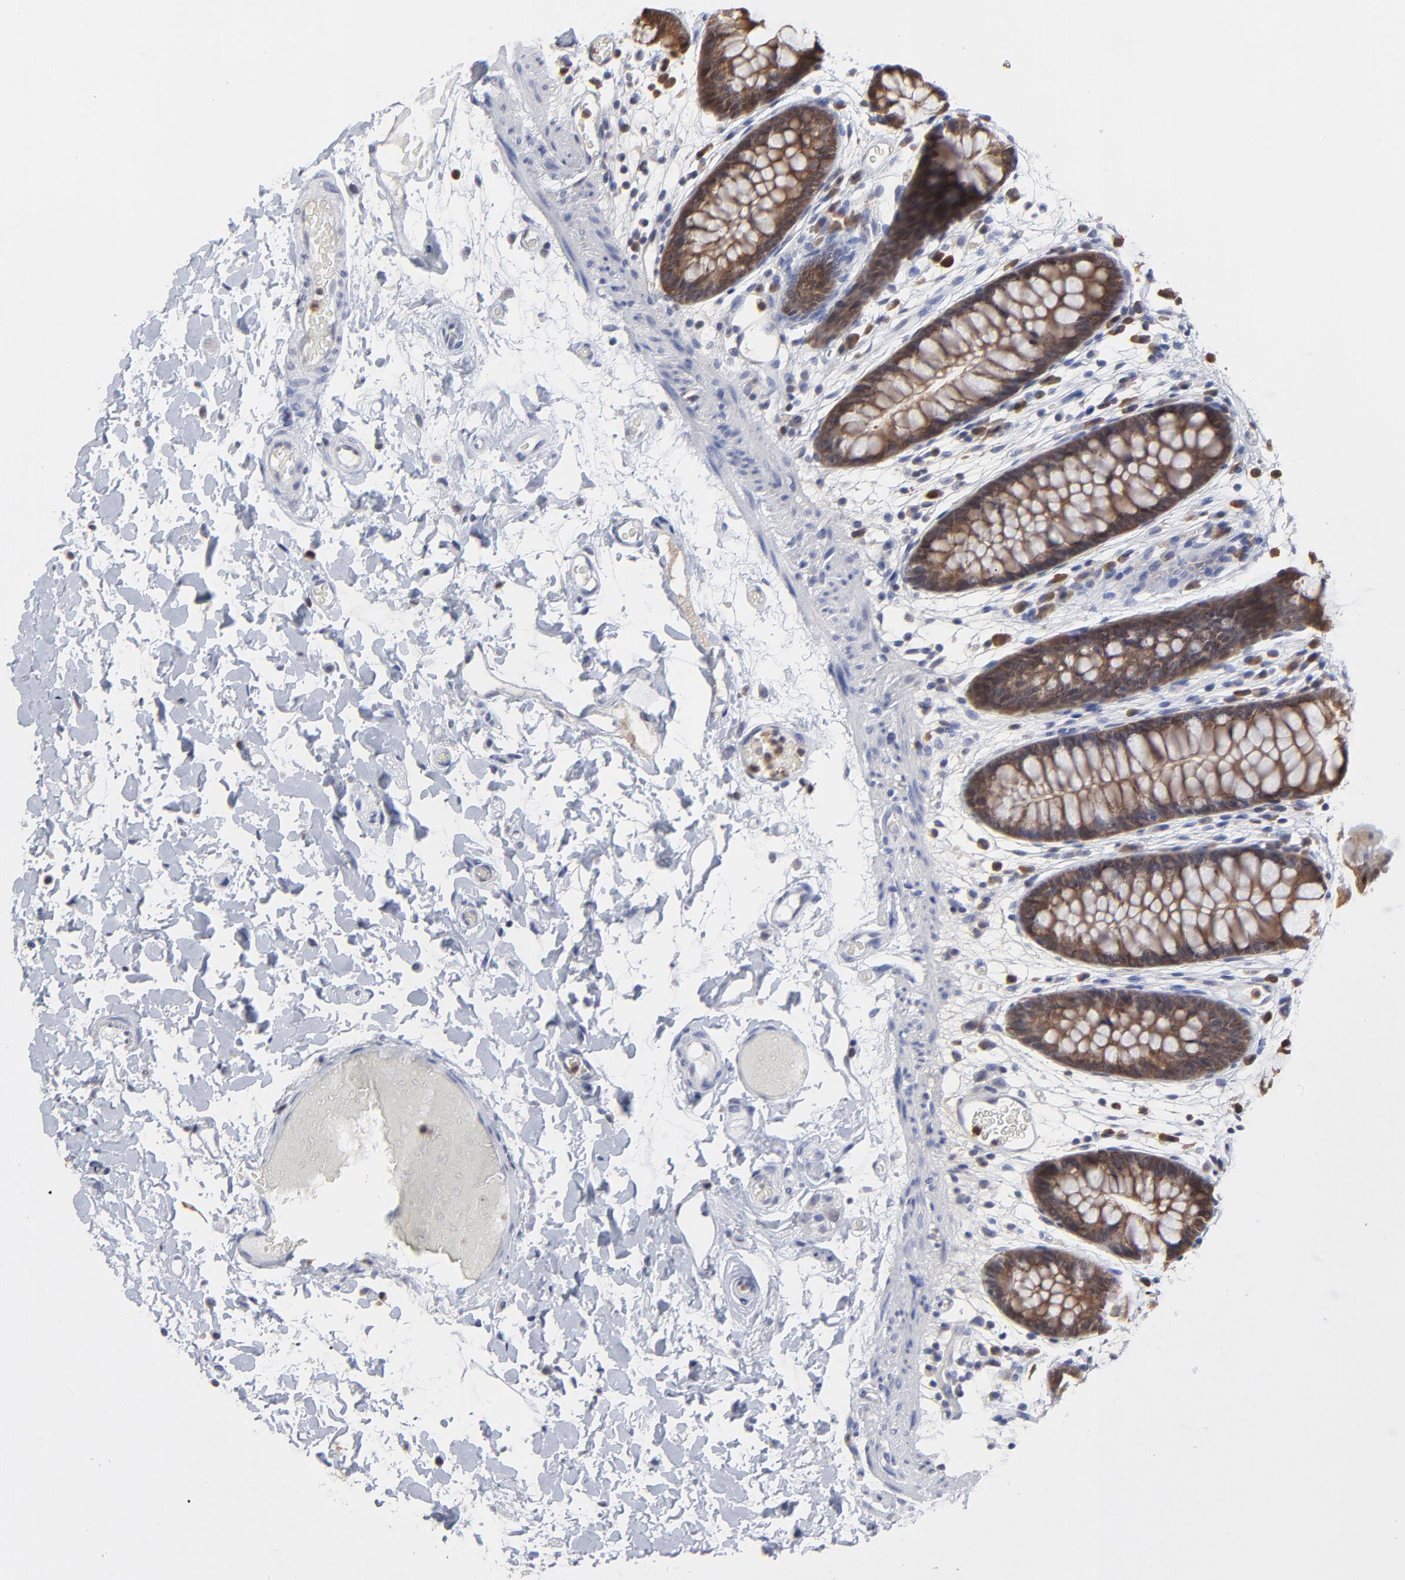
{"staining": {"intensity": "negative", "quantity": "none", "location": "none"}, "tissue": "colon", "cell_type": "Endothelial cells", "image_type": "normal", "snomed": [{"axis": "morphology", "description": "Normal tissue, NOS"}, {"axis": "topography", "description": "Smooth muscle"}, {"axis": "topography", "description": "Colon"}], "caption": "Normal colon was stained to show a protein in brown. There is no significant positivity in endothelial cells. (DAB immunohistochemistry visualized using brightfield microscopy, high magnification).", "gene": "CASP3", "patient": {"sex": "male", "age": 67}}